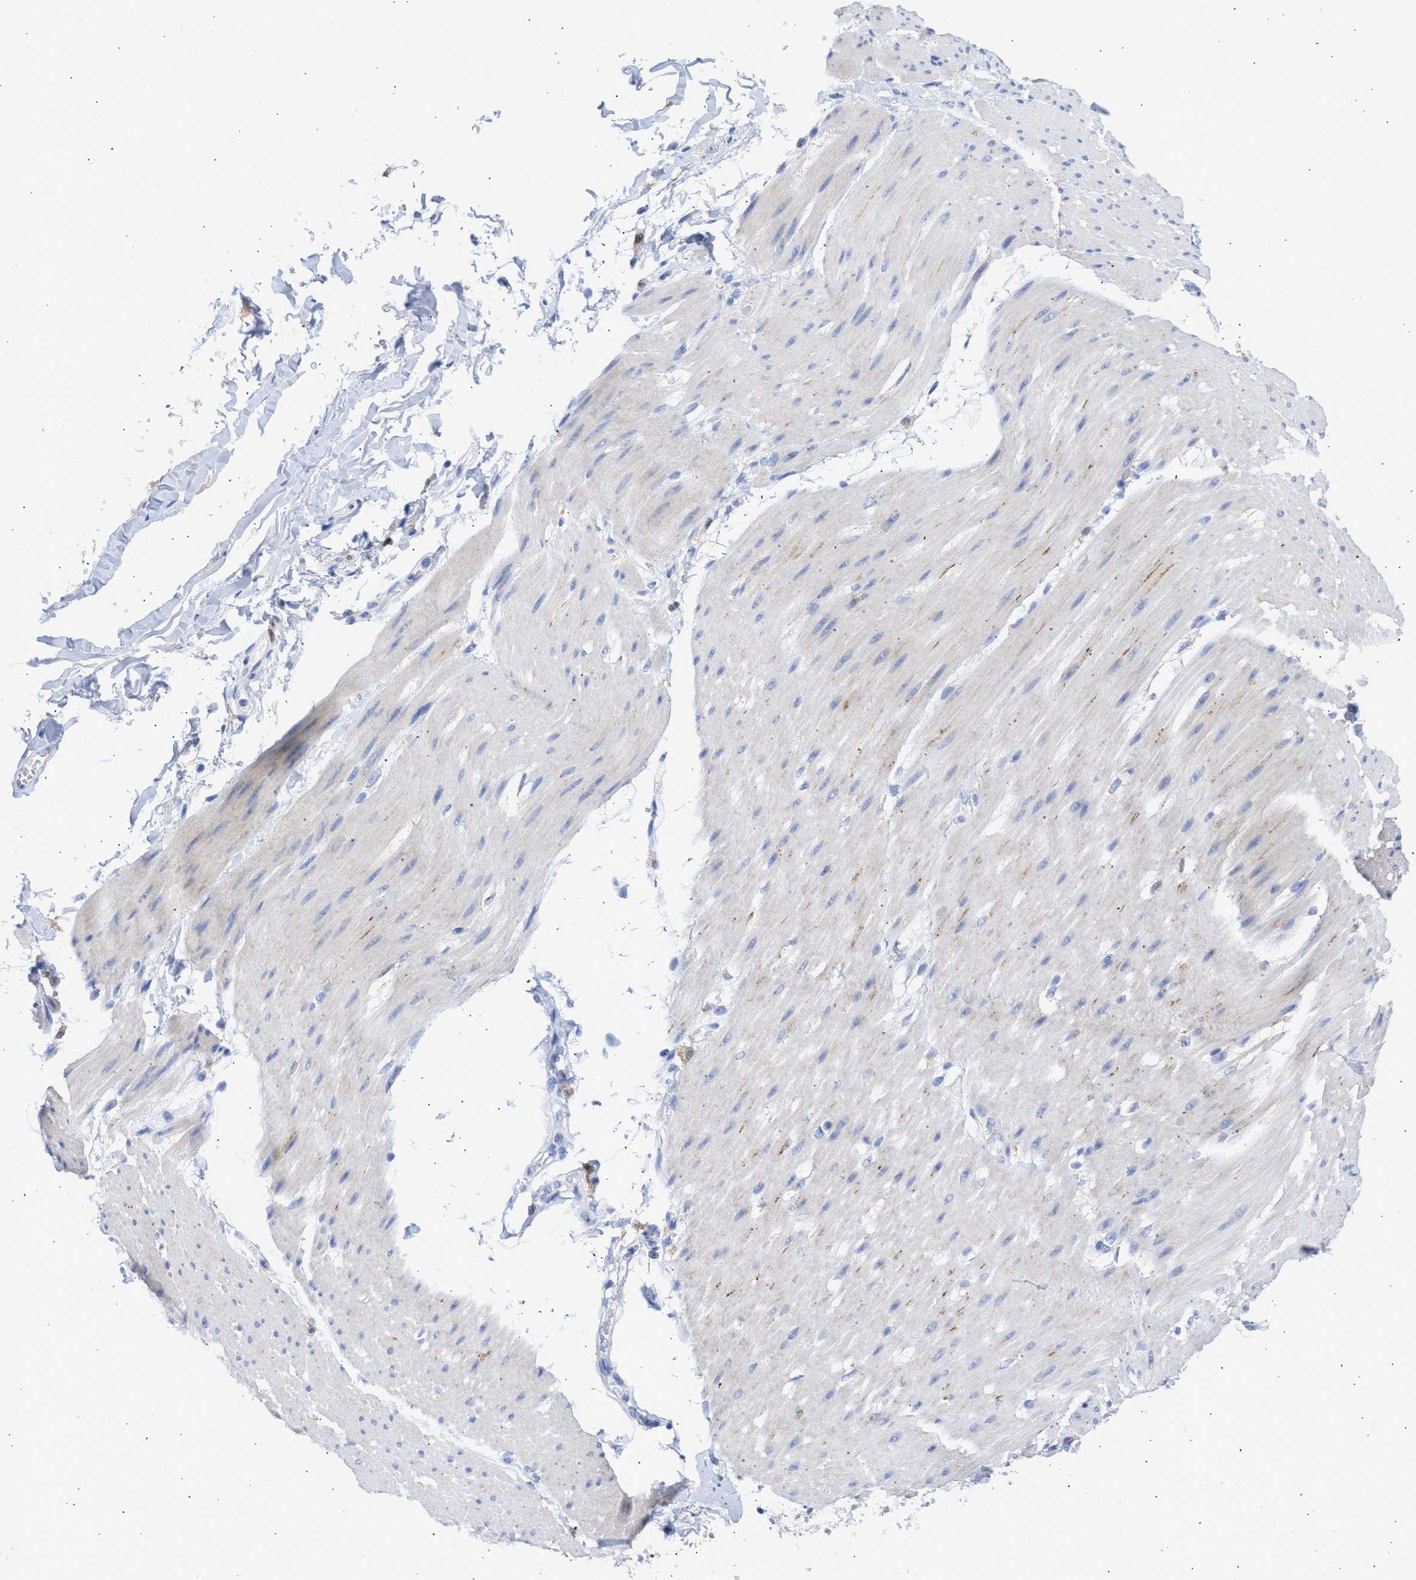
{"staining": {"intensity": "negative", "quantity": "none", "location": "none"}, "tissue": "adipose tissue", "cell_type": "Adipocytes", "image_type": "normal", "snomed": [{"axis": "morphology", "description": "Normal tissue, NOS"}, {"axis": "morphology", "description": "Adenocarcinoma, NOS"}, {"axis": "topography", "description": "Duodenum"}, {"axis": "topography", "description": "Peripheral nerve tissue"}], "caption": "An immunohistochemistry (IHC) photomicrograph of normal adipose tissue is shown. There is no staining in adipocytes of adipose tissue.", "gene": "RSPH1", "patient": {"sex": "female", "age": 60}}